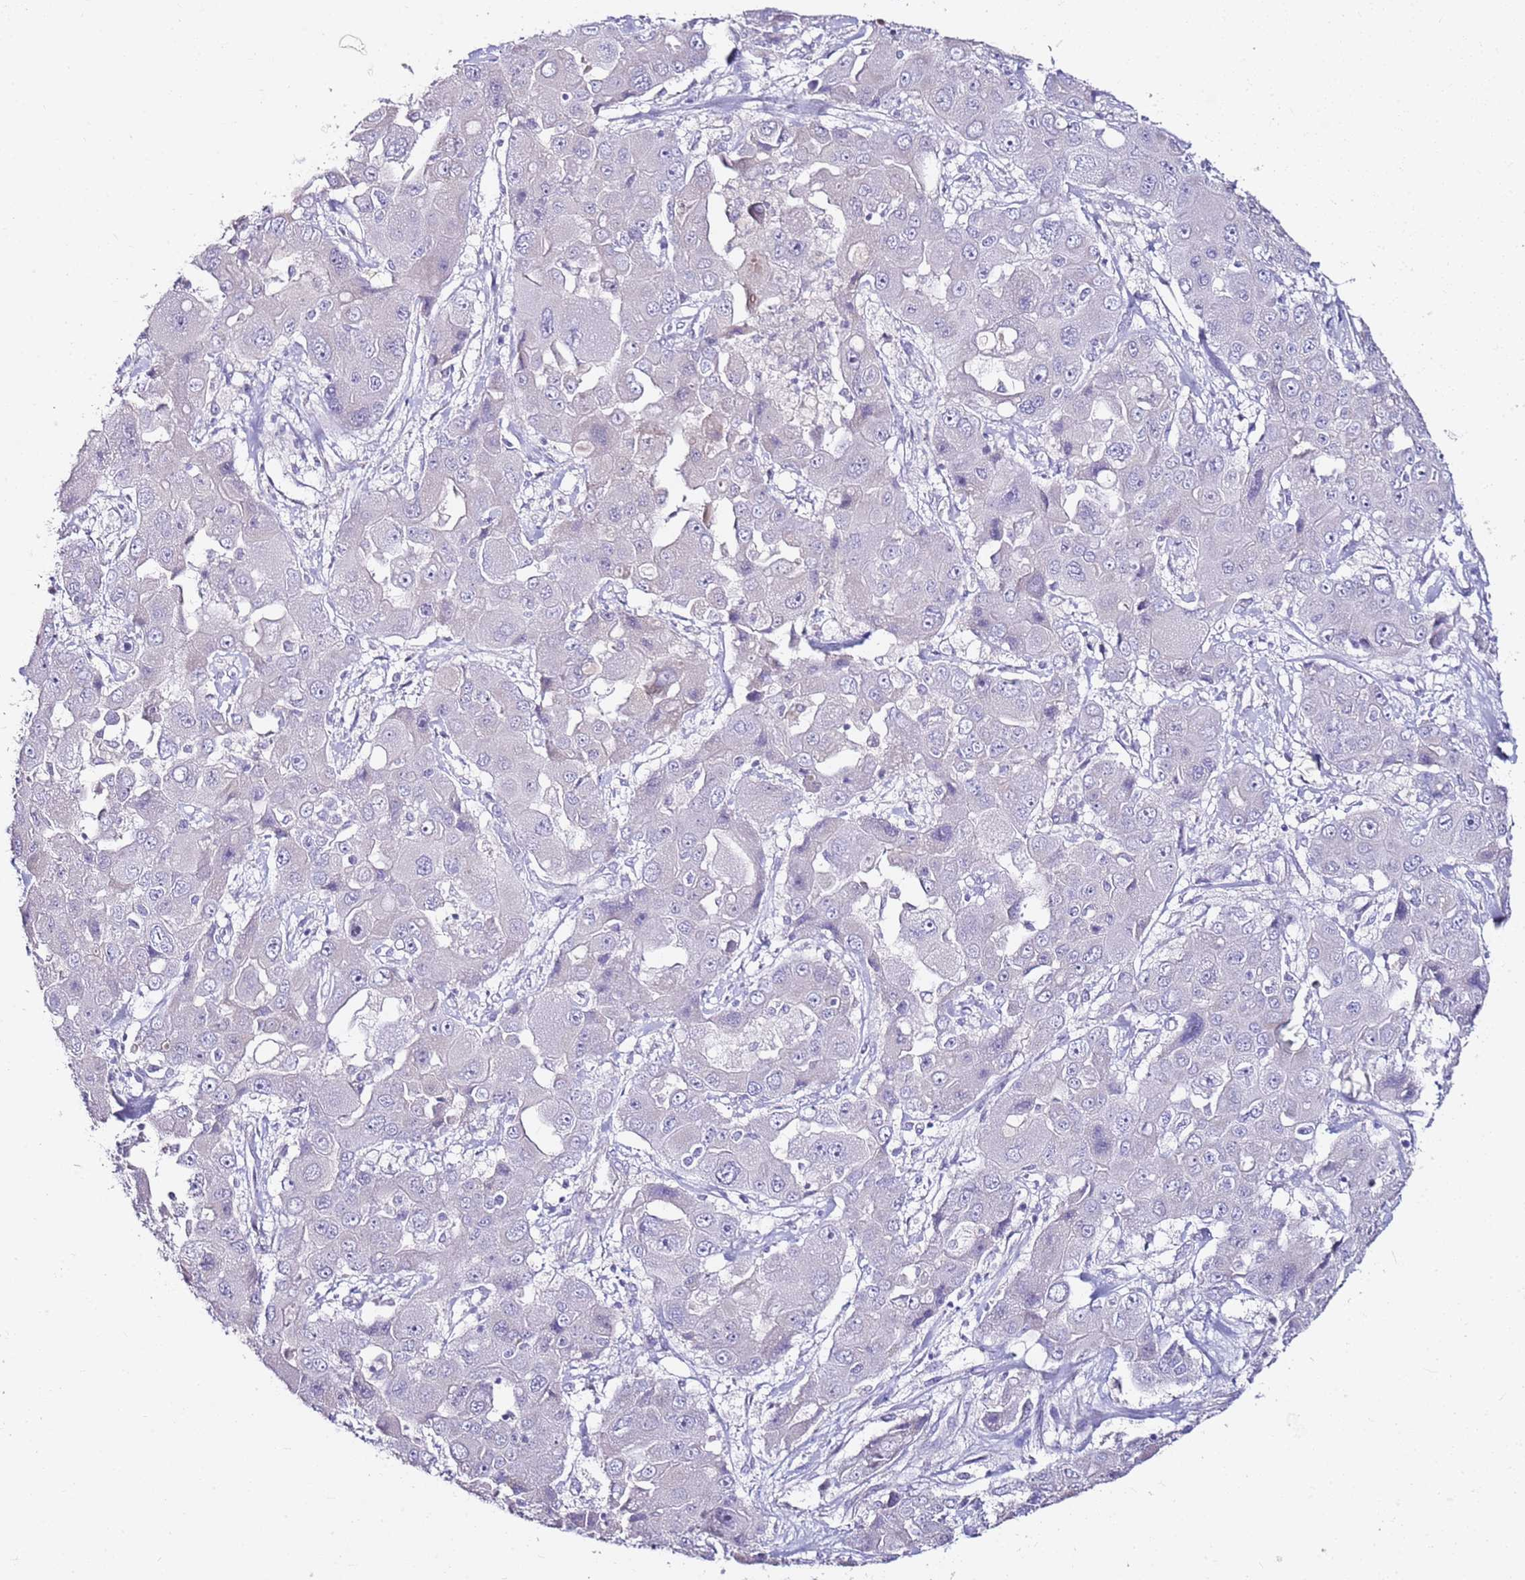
{"staining": {"intensity": "negative", "quantity": "none", "location": "none"}, "tissue": "liver cancer", "cell_type": "Tumor cells", "image_type": "cancer", "snomed": [{"axis": "morphology", "description": "Cholangiocarcinoma"}, {"axis": "topography", "description": "Liver"}], "caption": "This is an immunohistochemistry image of human liver cancer. There is no expression in tumor cells.", "gene": "MYBPC3", "patient": {"sex": "male", "age": 67}}